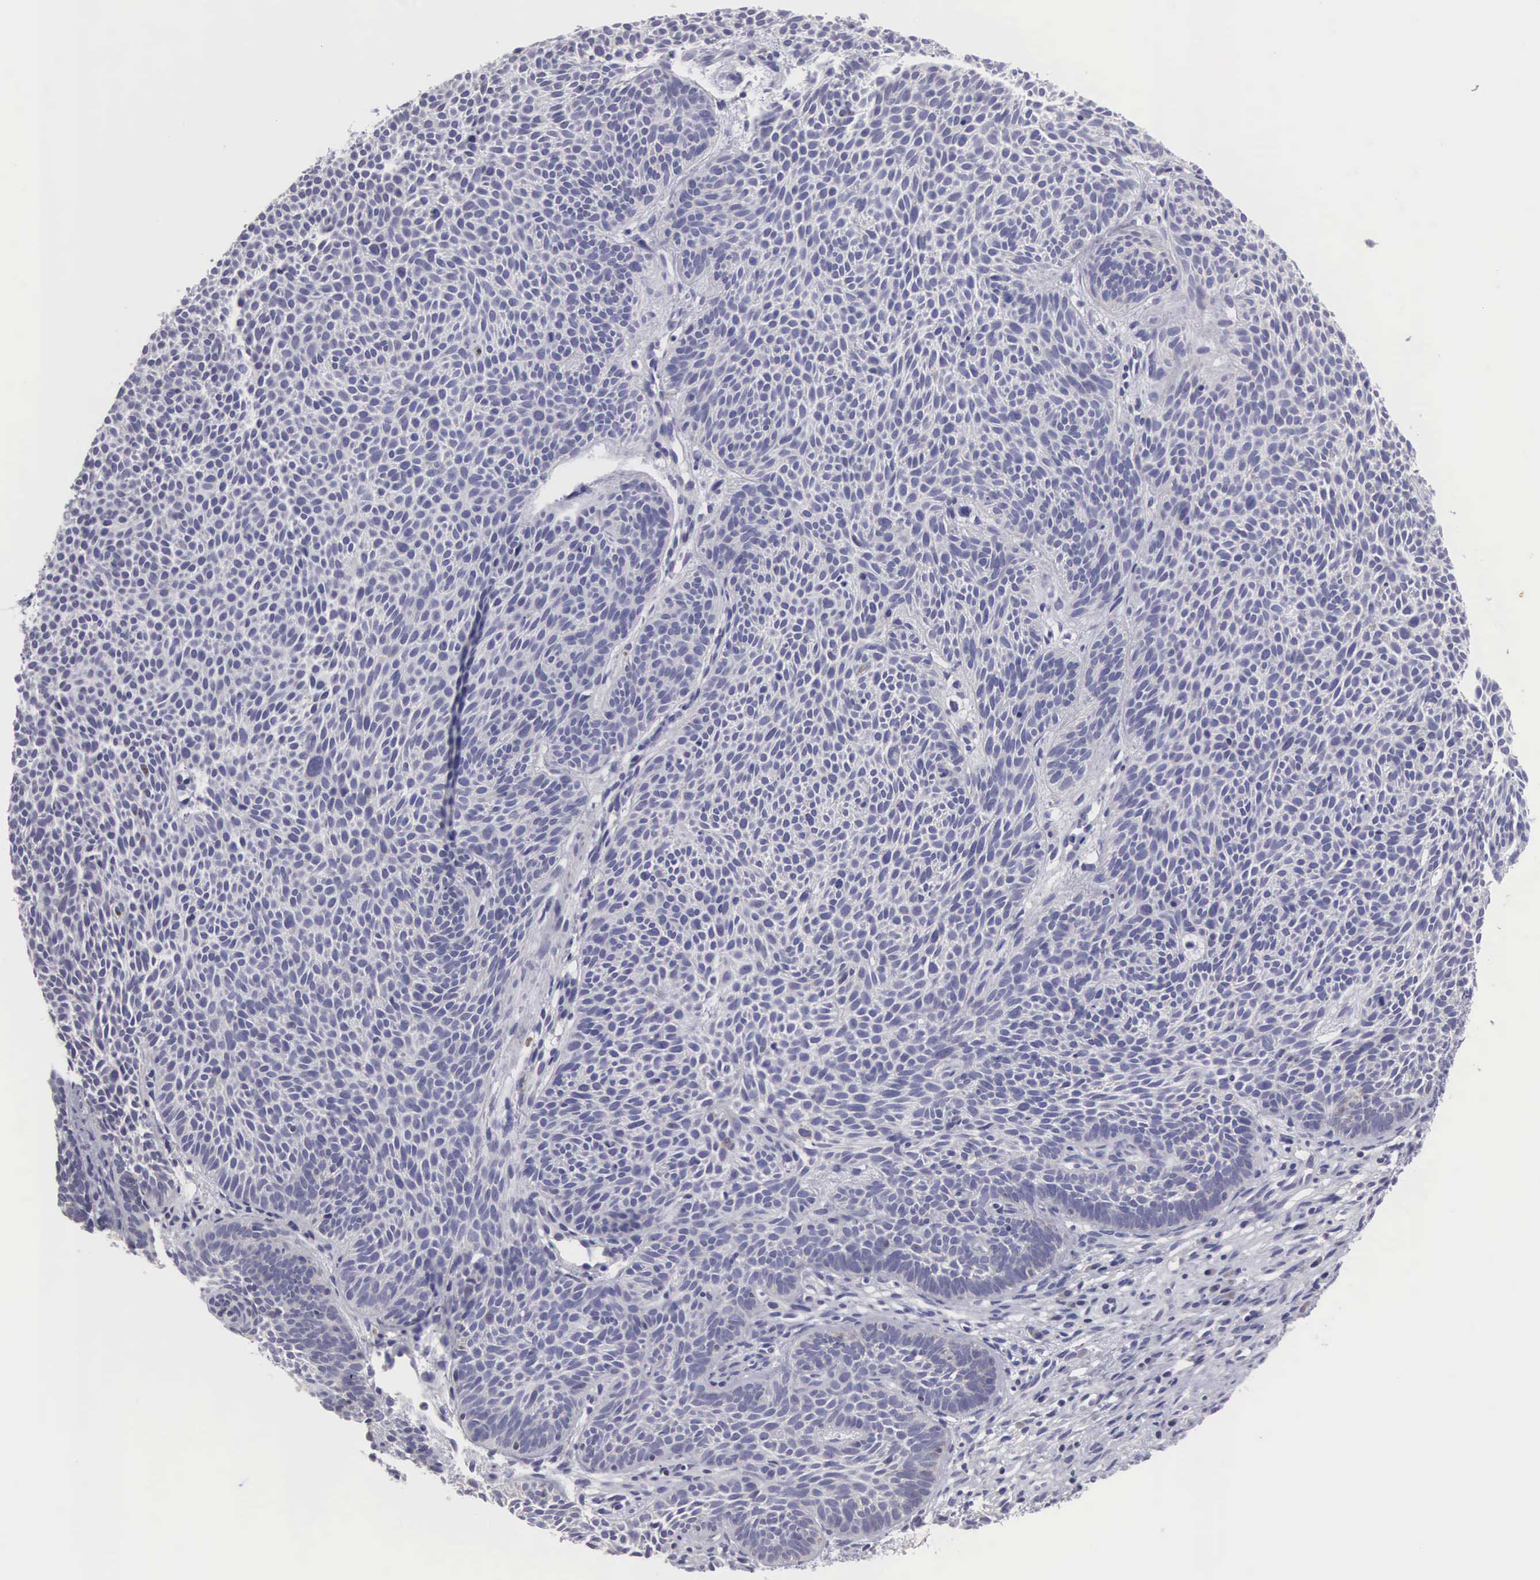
{"staining": {"intensity": "negative", "quantity": "none", "location": "none"}, "tissue": "skin cancer", "cell_type": "Tumor cells", "image_type": "cancer", "snomed": [{"axis": "morphology", "description": "Basal cell carcinoma"}, {"axis": "topography", "description": "Skin"}], "caption": "Tumor cells show no significant protein positivity in skin basal cell carcinoma.", "gene": "SLITRK4", "patient": {"sex": "male", "age": 84}}